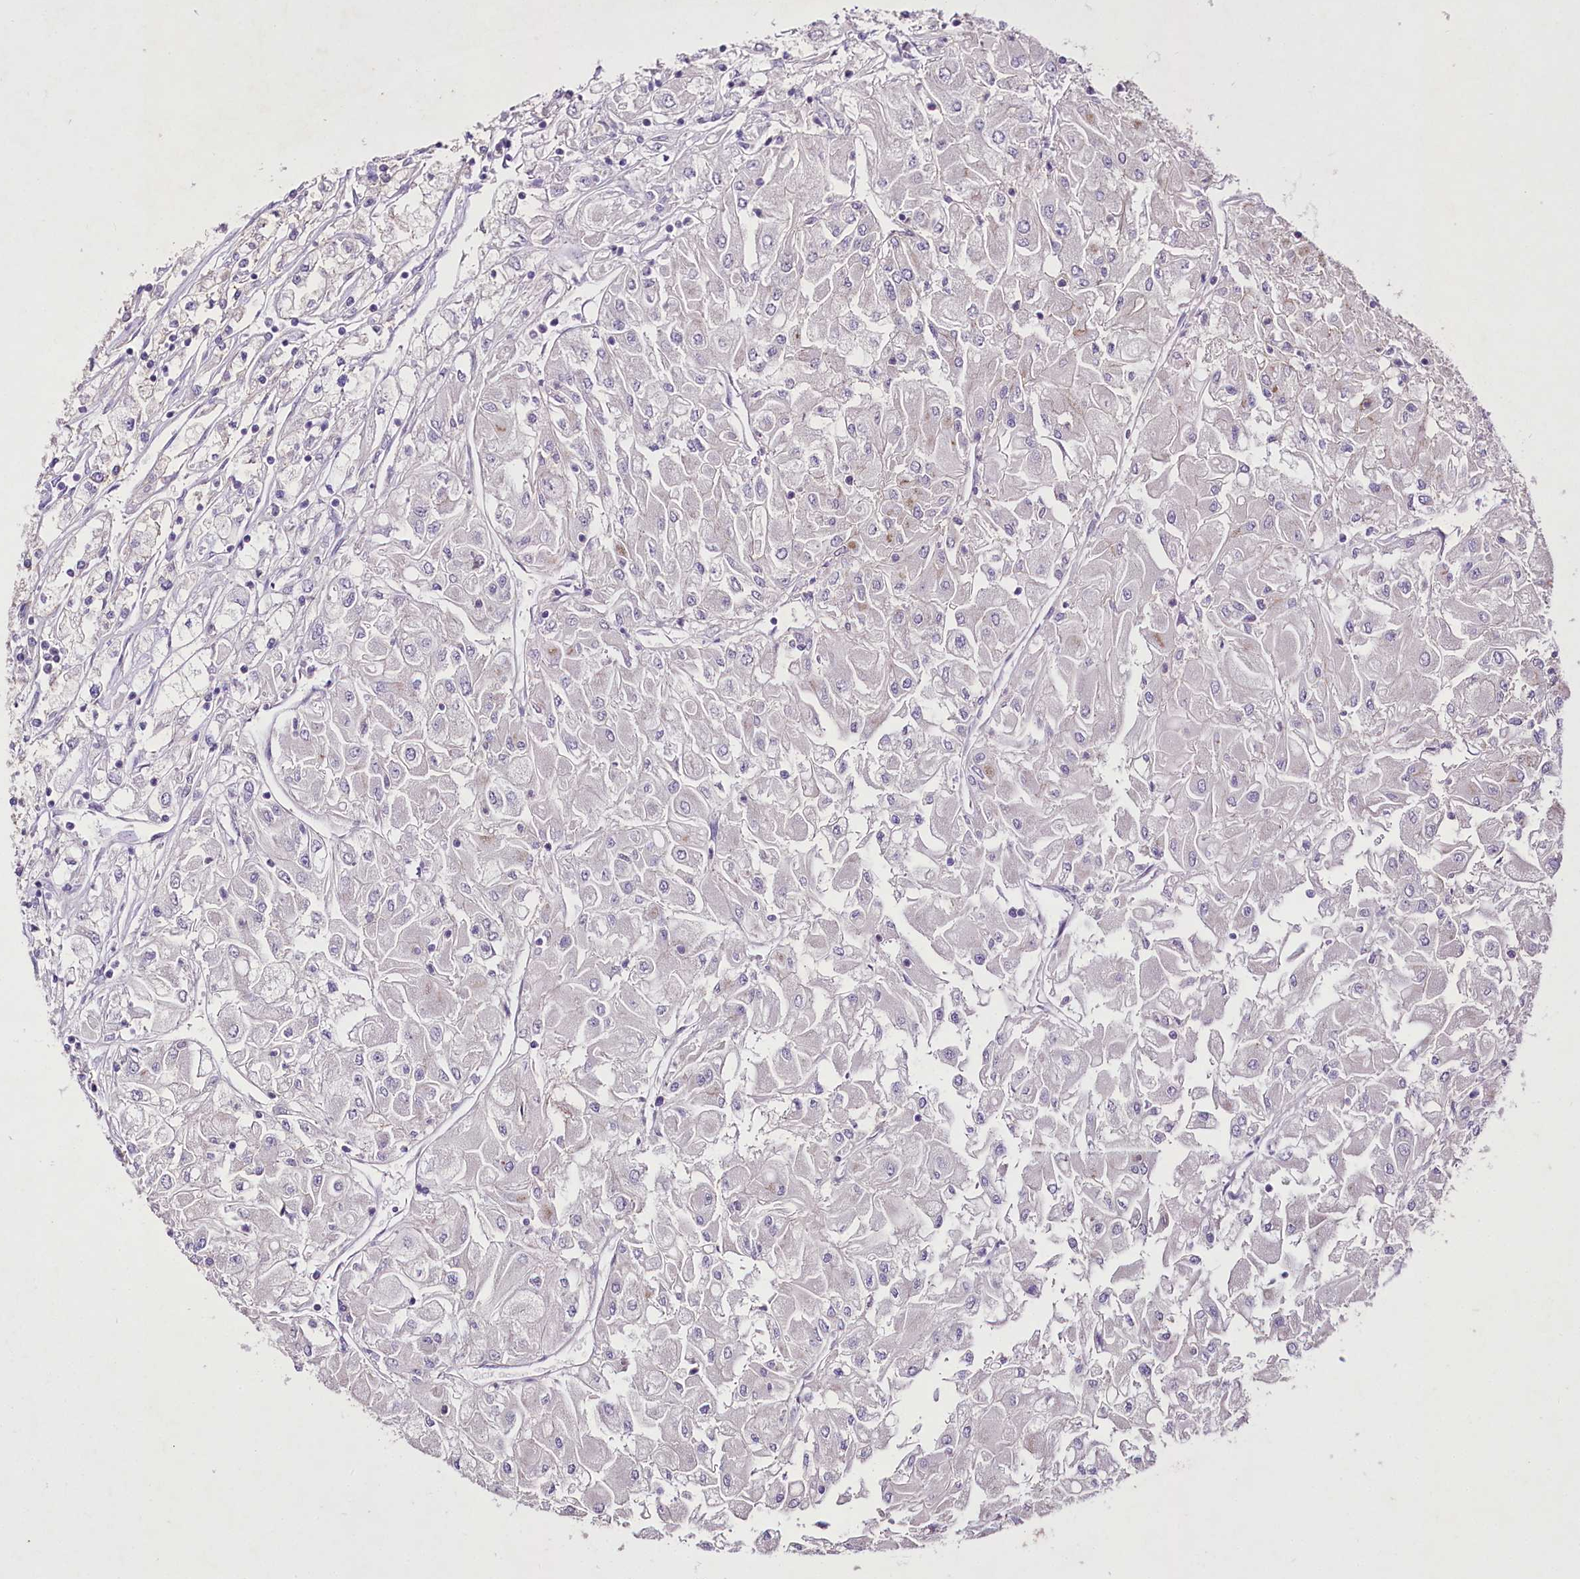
{"staining": {"intensity": "negative", "quantity": "none", "location": "none"}, "tissue": "renal cancer", "cell_type": "Tumor cells", "image_type": "cancer", "snomed": [{"axis": "morphology", "description": "Adenocarcinoma, NOS"}, {"axis": "topography", "description": "Kidney"}], "caption": "The photomicrograph exhibits no significant positivity in tumor cells of renal cancer (adenocarcinoma).", "gene": "ENPP1", "patient": {"sex": "male", "age": 80}}